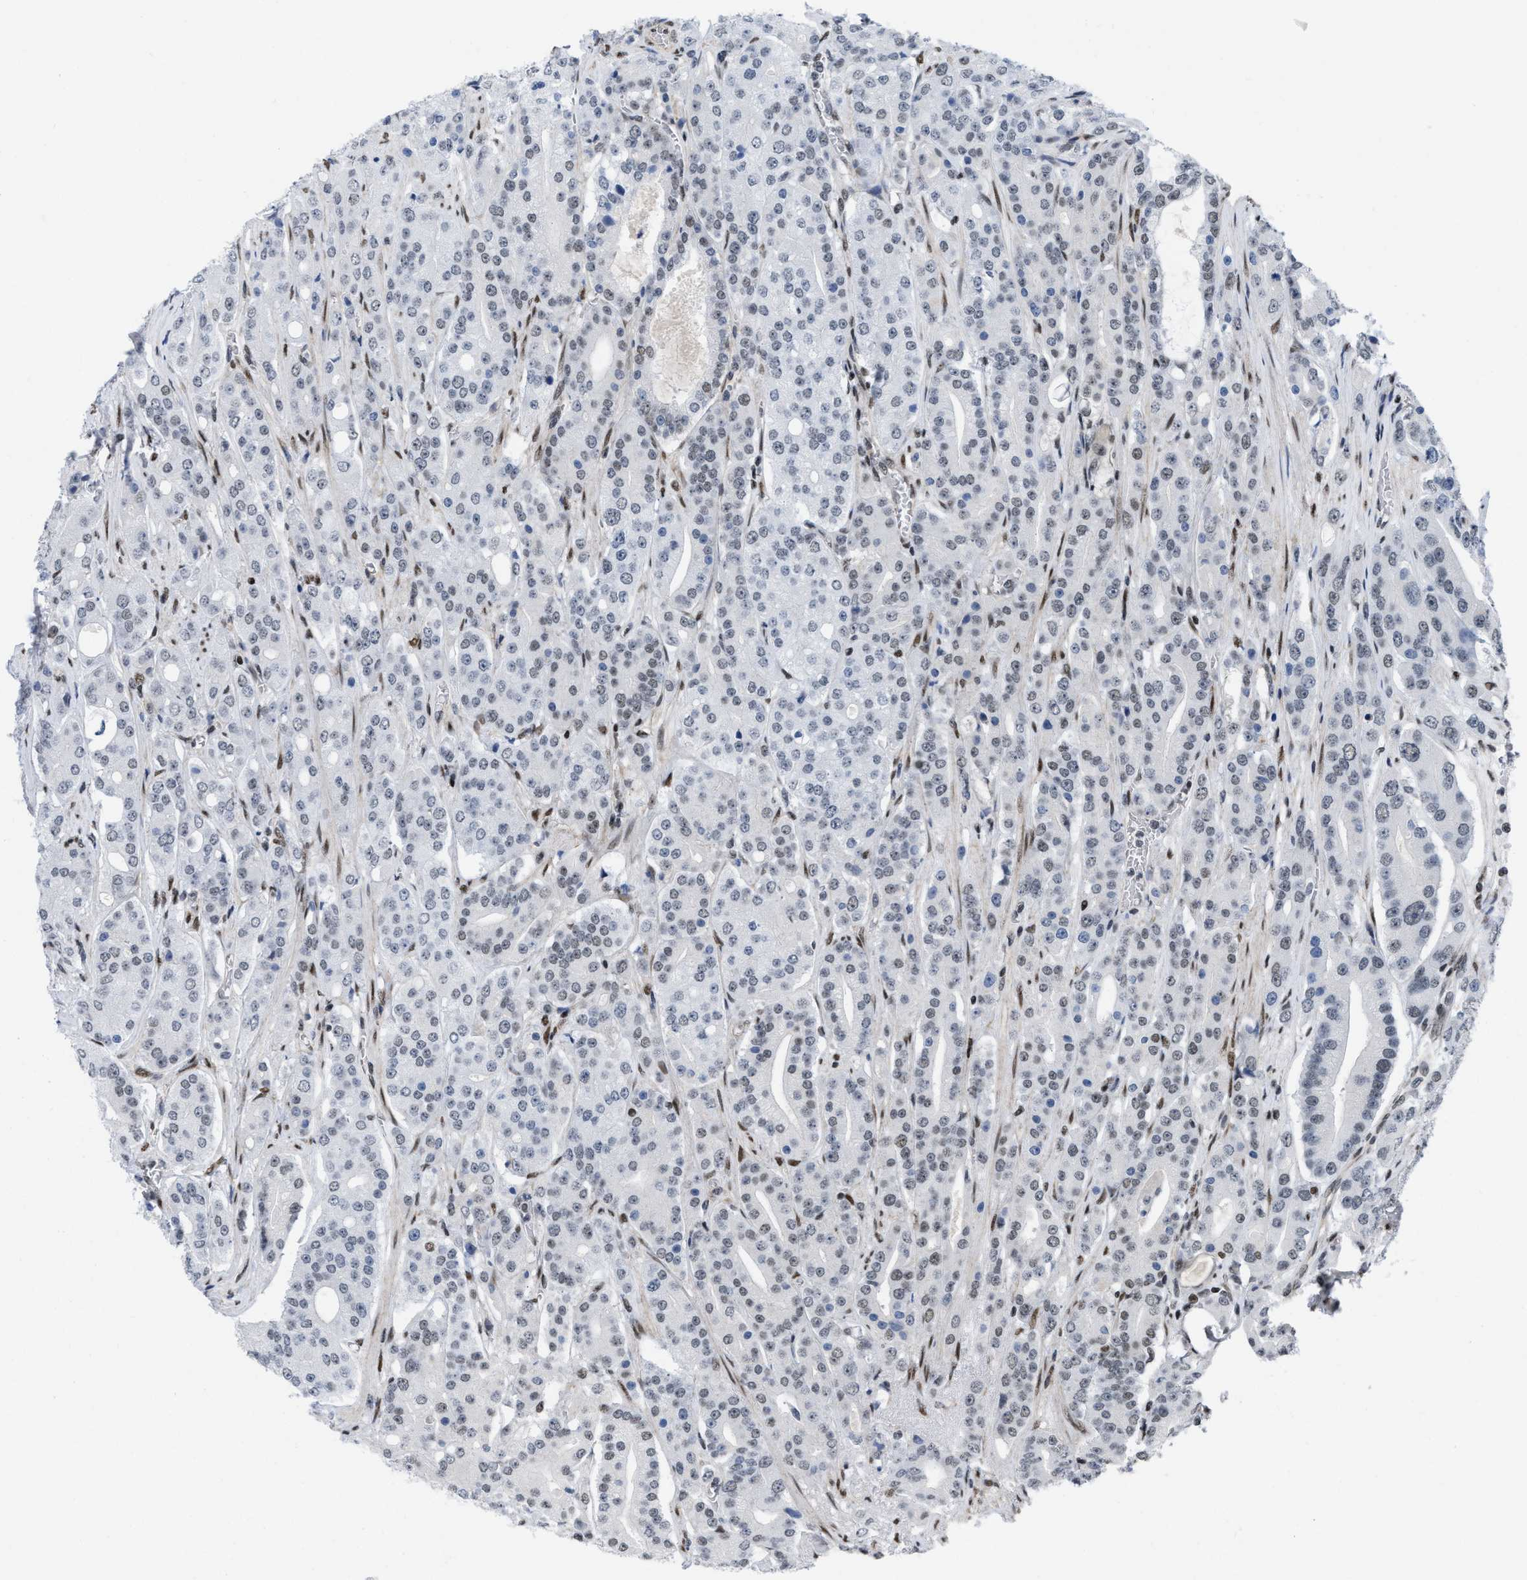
{"staining": {"intensity": "weak", "quantity": "<25%", "location": "nuclear"}, "tissue": "prostate cancer", "cell_type": "Tumor cells", "image_type": "cancer", "snomed": [{"axis": "morphology", "description": "Adenocarcinoma, High grade"}, {"axis": "topography", "description": "Prostate"}], "caption": "Immunohistochemistry histopathology image of neoplastic tissue: adenocarcinoma (high-grade) (prostate) stained with DAB exhibits no significant protein staining in tumor cells.", "gene": "MIER1", "patient": {"sex": "male", "age": 71}}